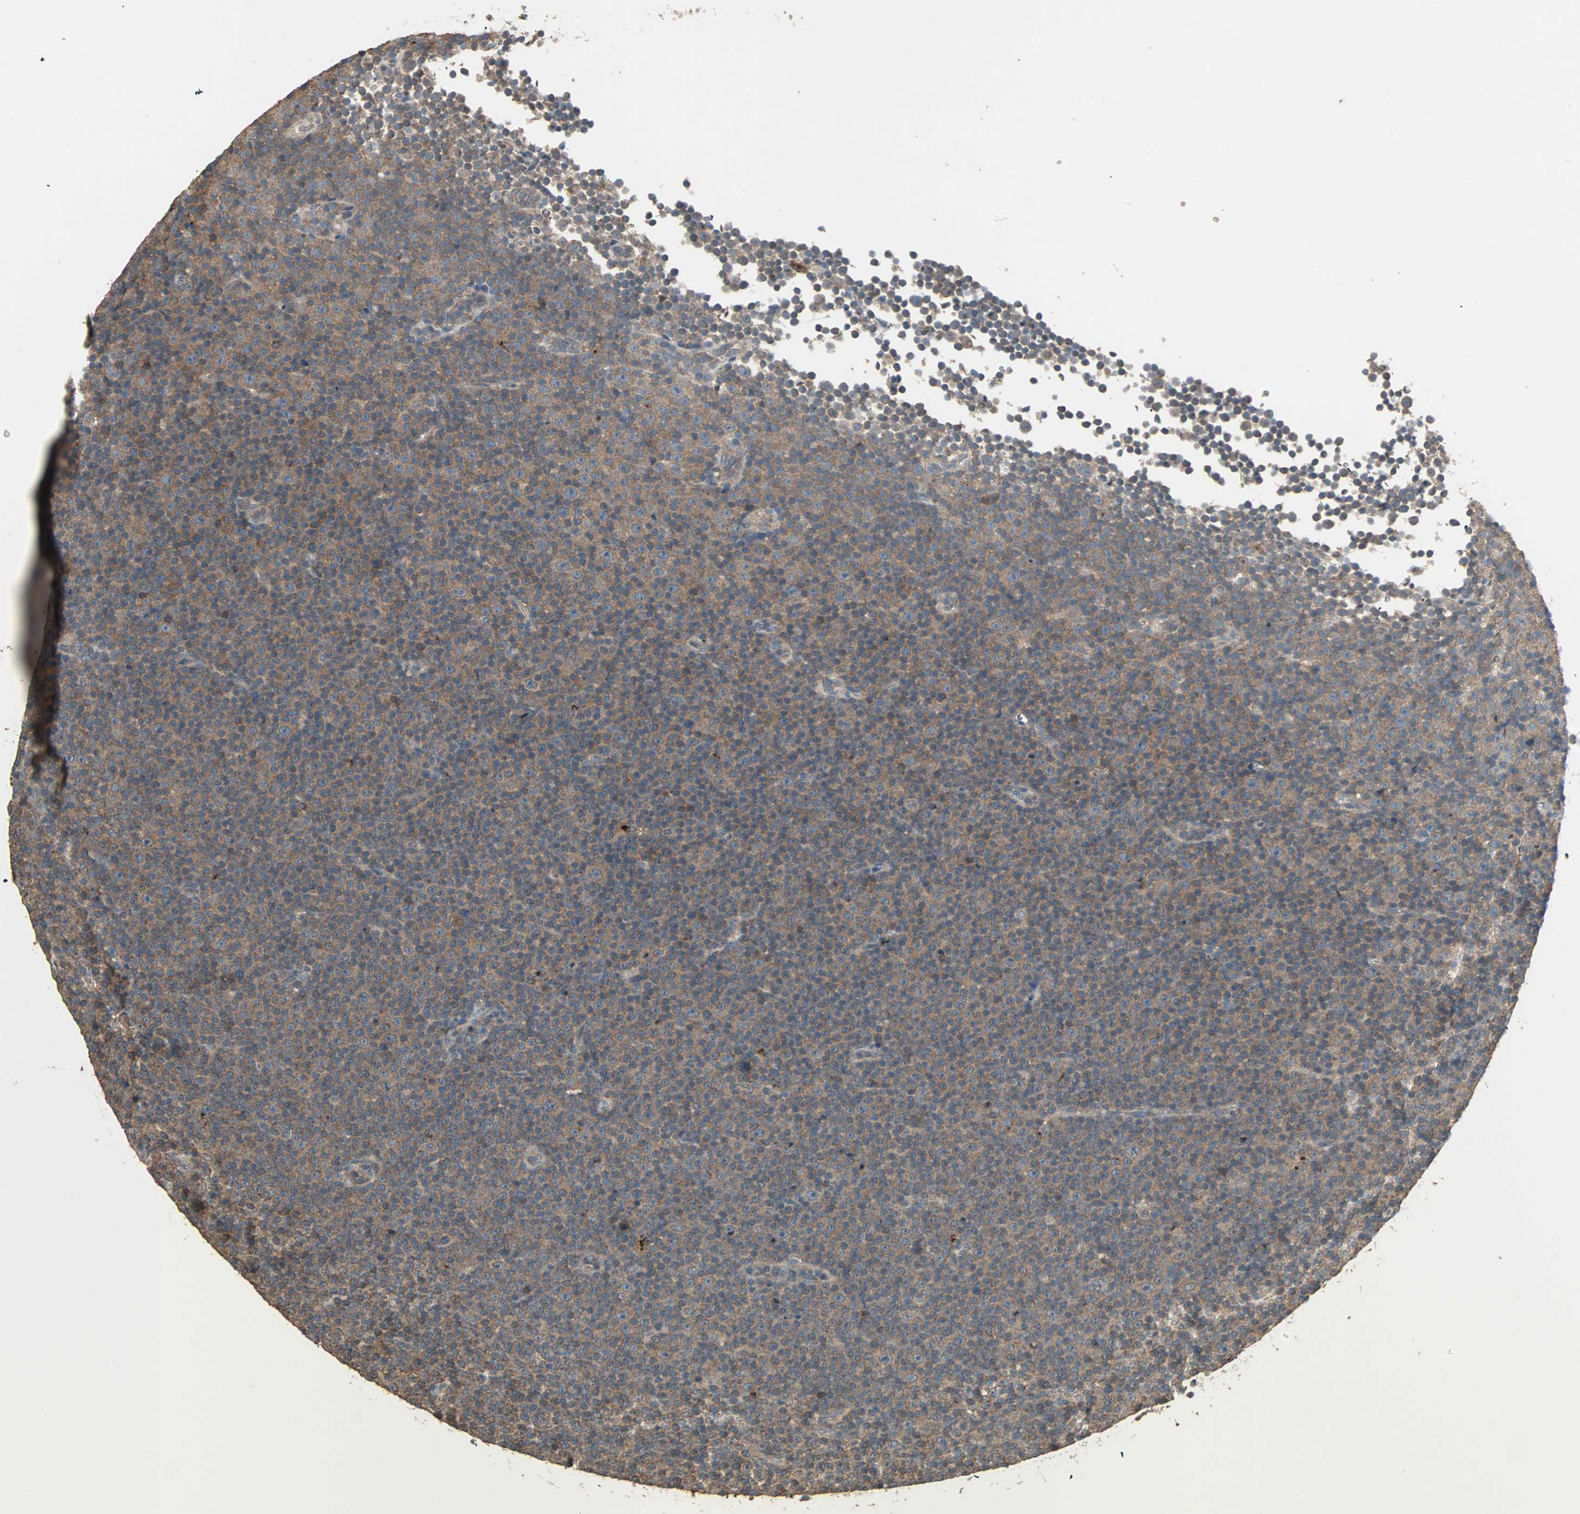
{"staining": {"intensity": "moderate", "quantity": ">75%", "location": "cytoplasmic/membranous"}, "tissue": "lymphoma", "cell_type": "Tumor cells", "image_type": "cancer", "snomed": [{"axis": "morphology", "description": "Malignant lymphoma, non-Hodgkin's type, Low grade"}, {"axis": "topography", "description": "Lymph node"}], "caption": "This image exhibits lymphoma stained with immunohistochemistry (IHC) to label a protein in brown. The cytoplasmic/membranous of tumor cells show moderate positivity for the protein. Nuclei are counter-stained blue.", "gene": "UBAC1", "patient": {"sex": "female", "age": 67}}